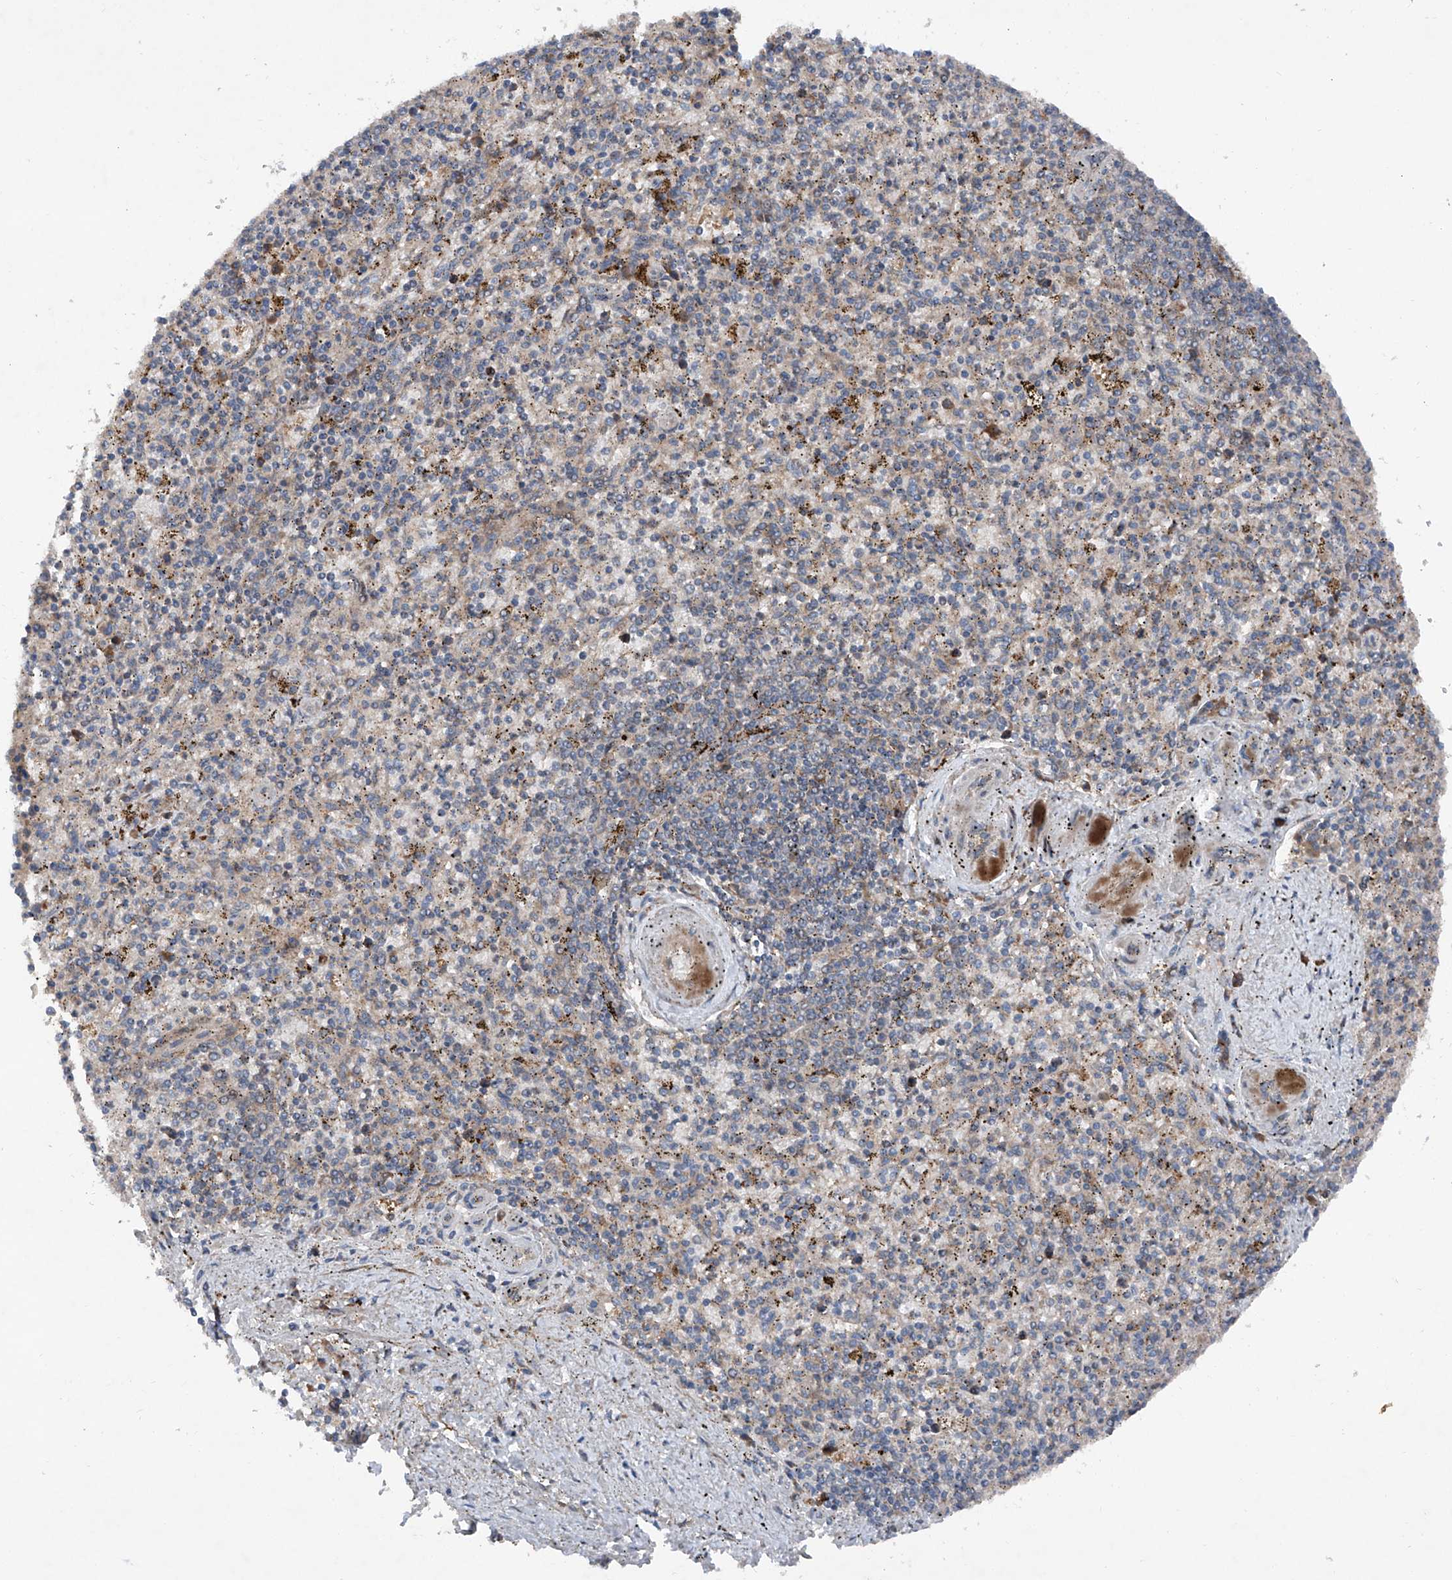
{"staining": {"intensity": "weak", "quantity": "25%-75%", "location": "cytoplasmic/membranous"}, "tissue": "spleen", "cell_type": "Cells in red pulp", "image_type": "normal", "snomed": [{"axis": "morphology", "description": "Normal tissue, NOS"}, {"axis": "topography", "description": "Spleen"}], "caption": "High-magnification brightfield microscopy of unremarkable spleen stained with DAB (3,3'-diaminobenzidine) (brown) and counterstained with hematoxylin (blue). cells in red pulp exhibit weak cytoplasmic/membranous expression is present in about25%-75% of cells. The protein of interest is stained brown, and the nuclei are stained in blue (DAB (3,3'-diaminobenzidine) IHC with brightfield microscopy, high magnification).", "gene": "DAD1", "patient": {"sex": "male", "age": 72}}